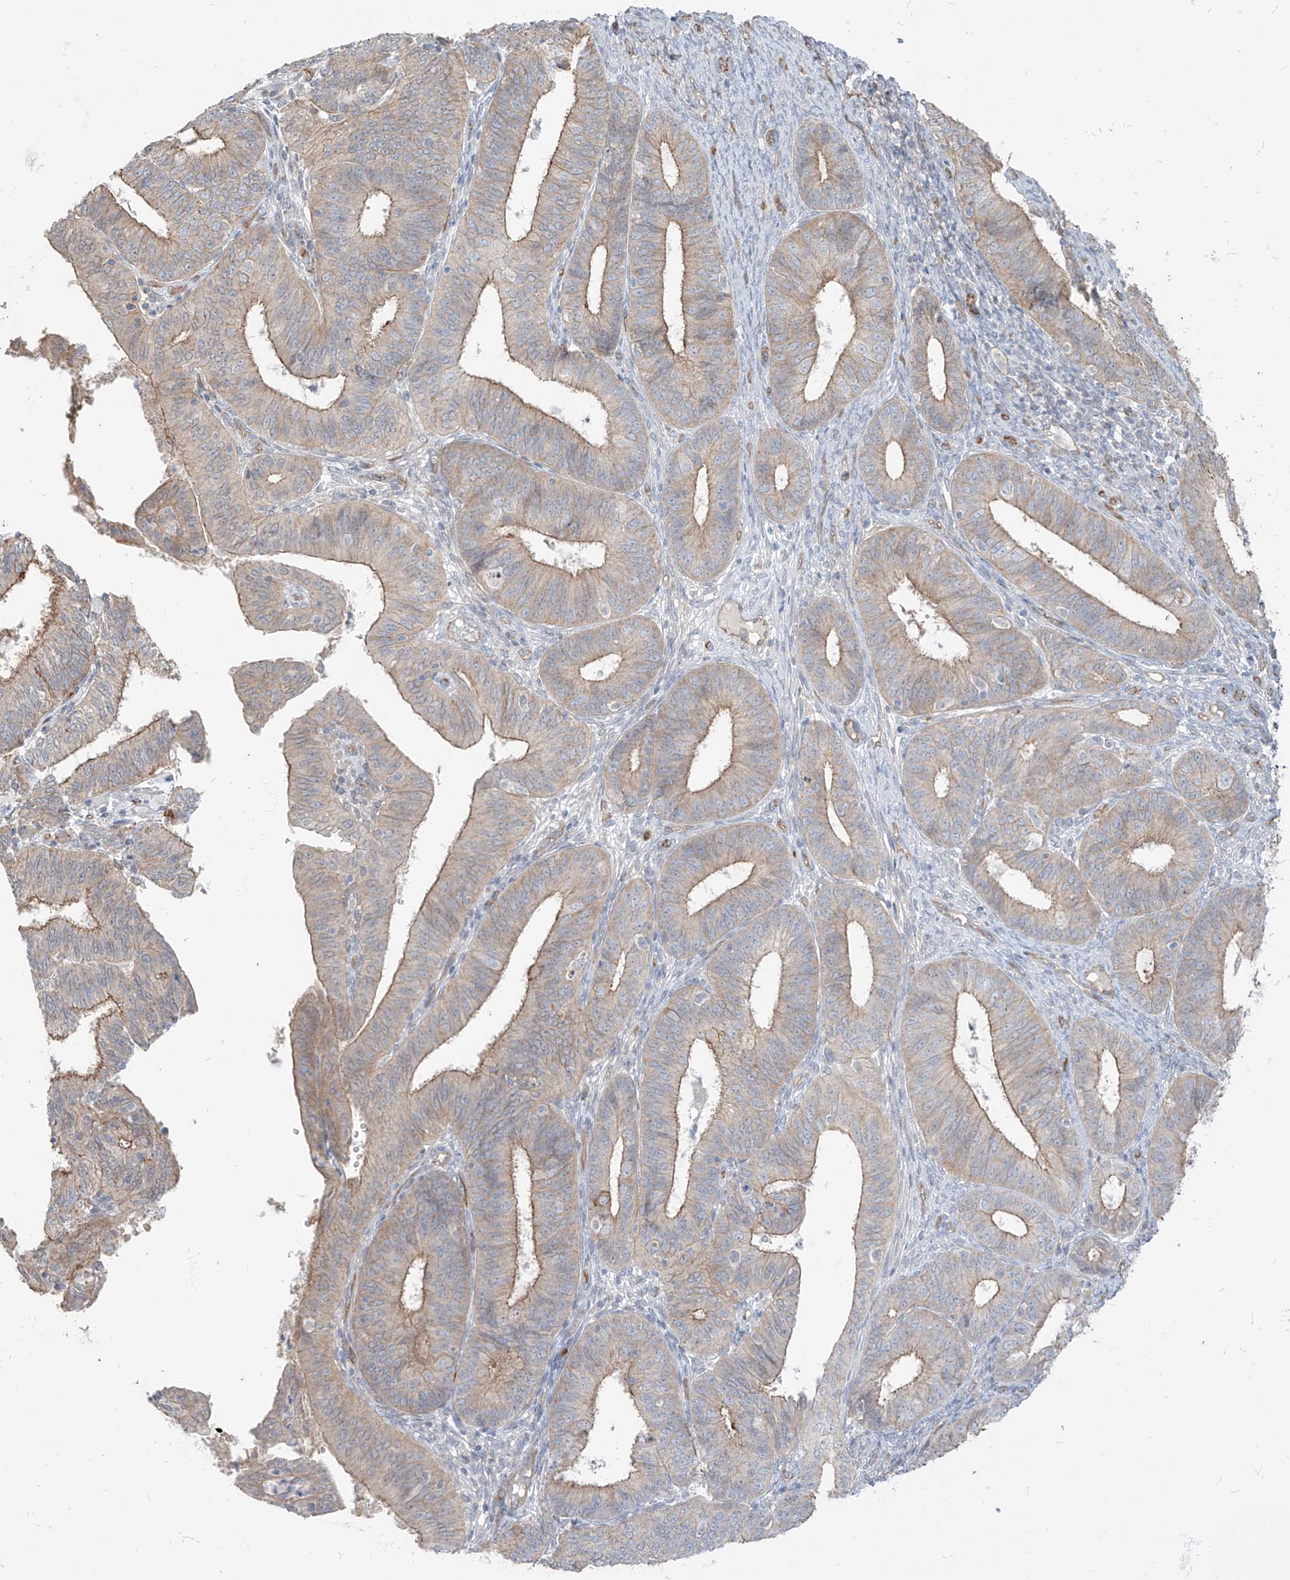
{"staining": {"intensity": "weak", "quantity": "25%-75%", "location": "cytoplasmic/membranous"}, "tissue": "endometrial cancer", "cell_type": "Tumor cells", "image_type": "cancer", "snomed": [{"axis": "morphology", "description": "Adenocarcinoma, NOS"}, {"axis": "topography", "description": "Endometrium"}], "caption": "The photomicrograph demonstrates immunohistochemical staining of endometrial adenocarcinoma. There is weak cytoplasmic/membranous staining is seen in approximately 25%-75% of tumor cells.", "gene": "EPHX4", "patient": {"sex": "female", "age": 51}}